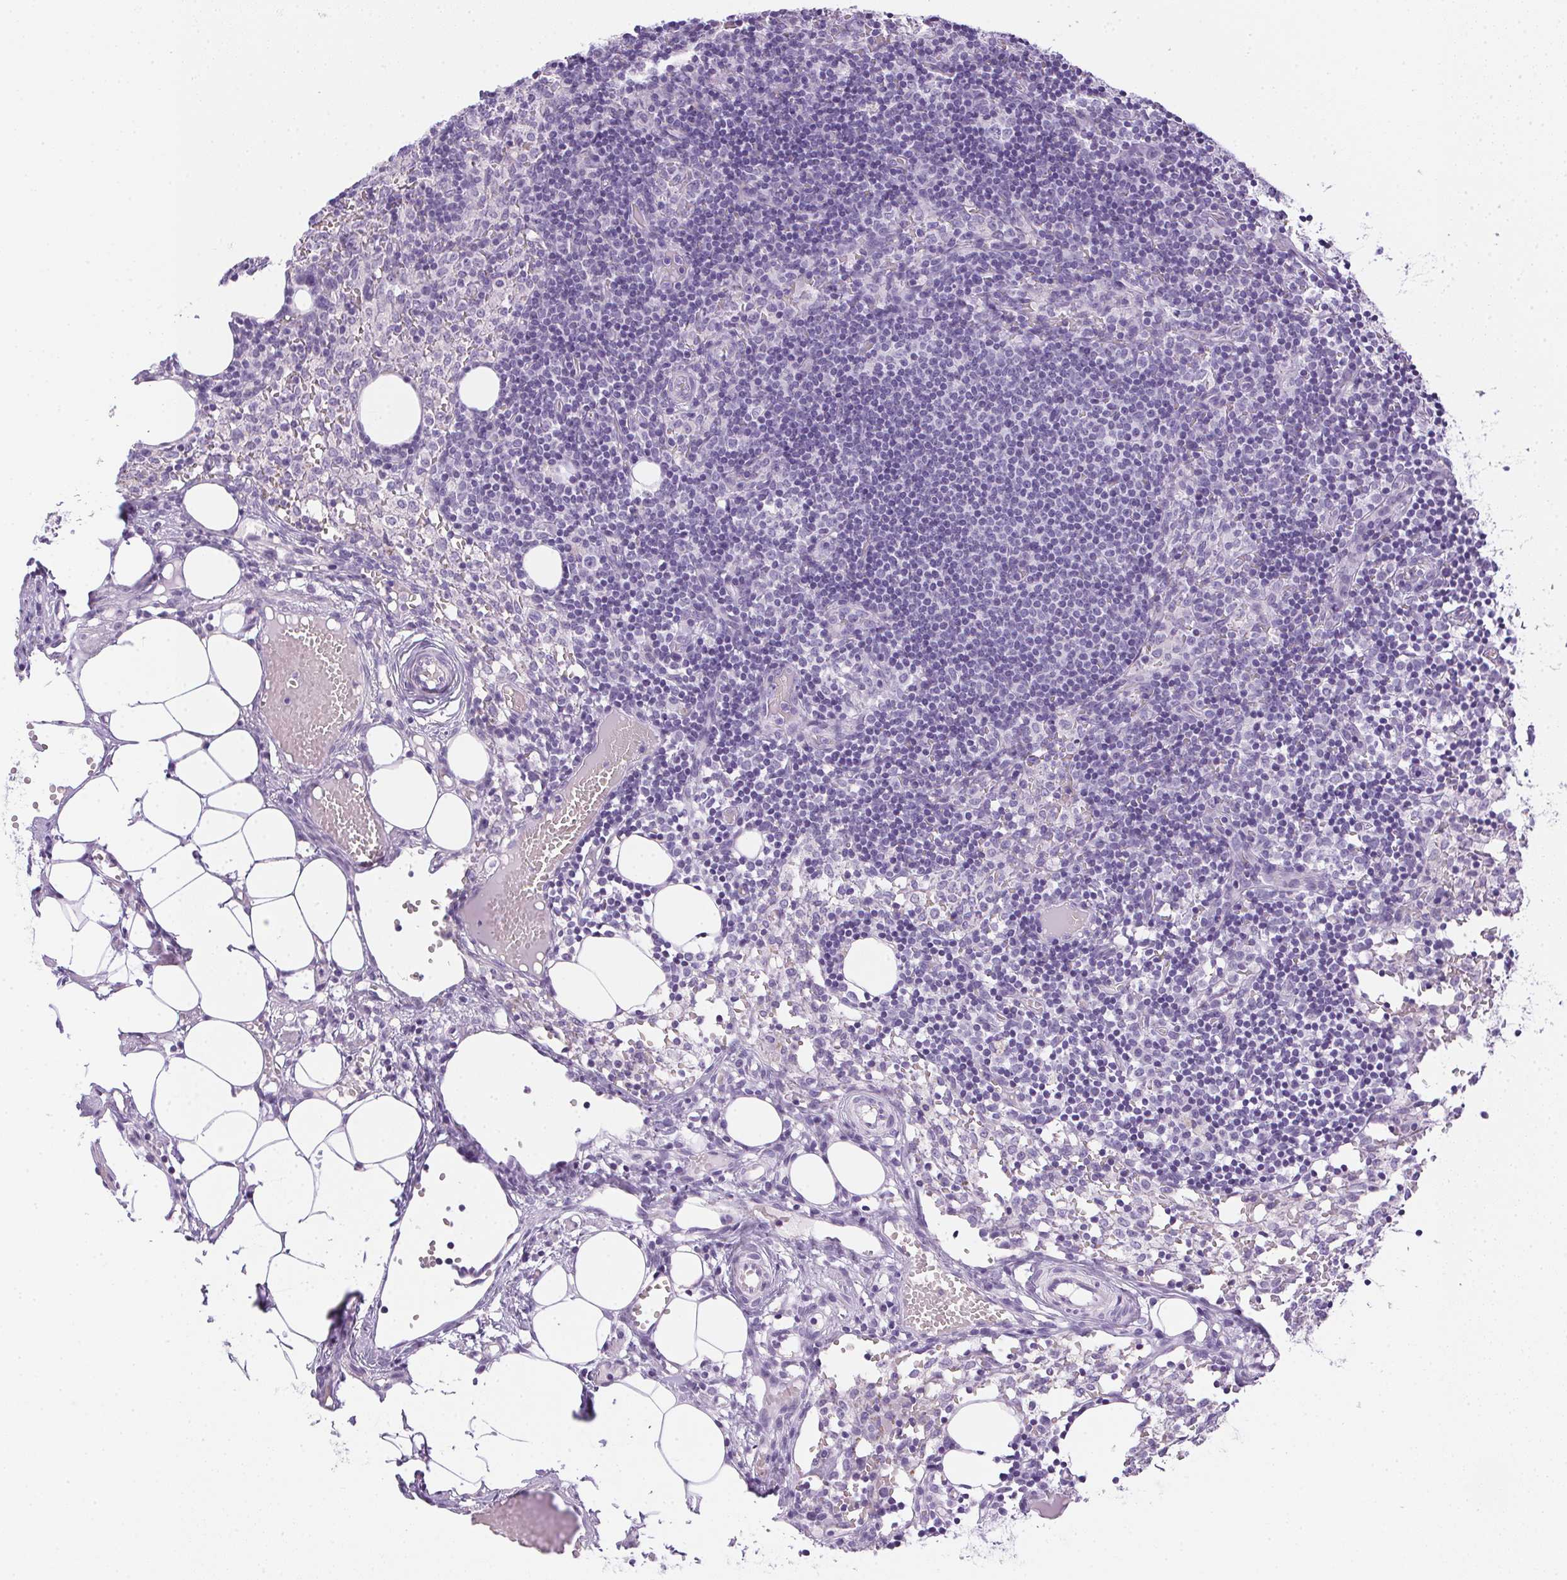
{"staining": {"intensity": "negative", "quantity": "none", "location": "none"}, "tissue": "lymph node", "cell_type": "Germinal center cells", "image_type": "normal", "snomed": [{"axis": "morphology", "description": "Normal tissue, NOS"}, {"axis": "topography", "description": "Lymph node"}], "caption": "Germinal center cells are negative for brown protein staining in normal lymph node.", "gene": "PRL", "patient": {"sex": "female", "age": 41}}